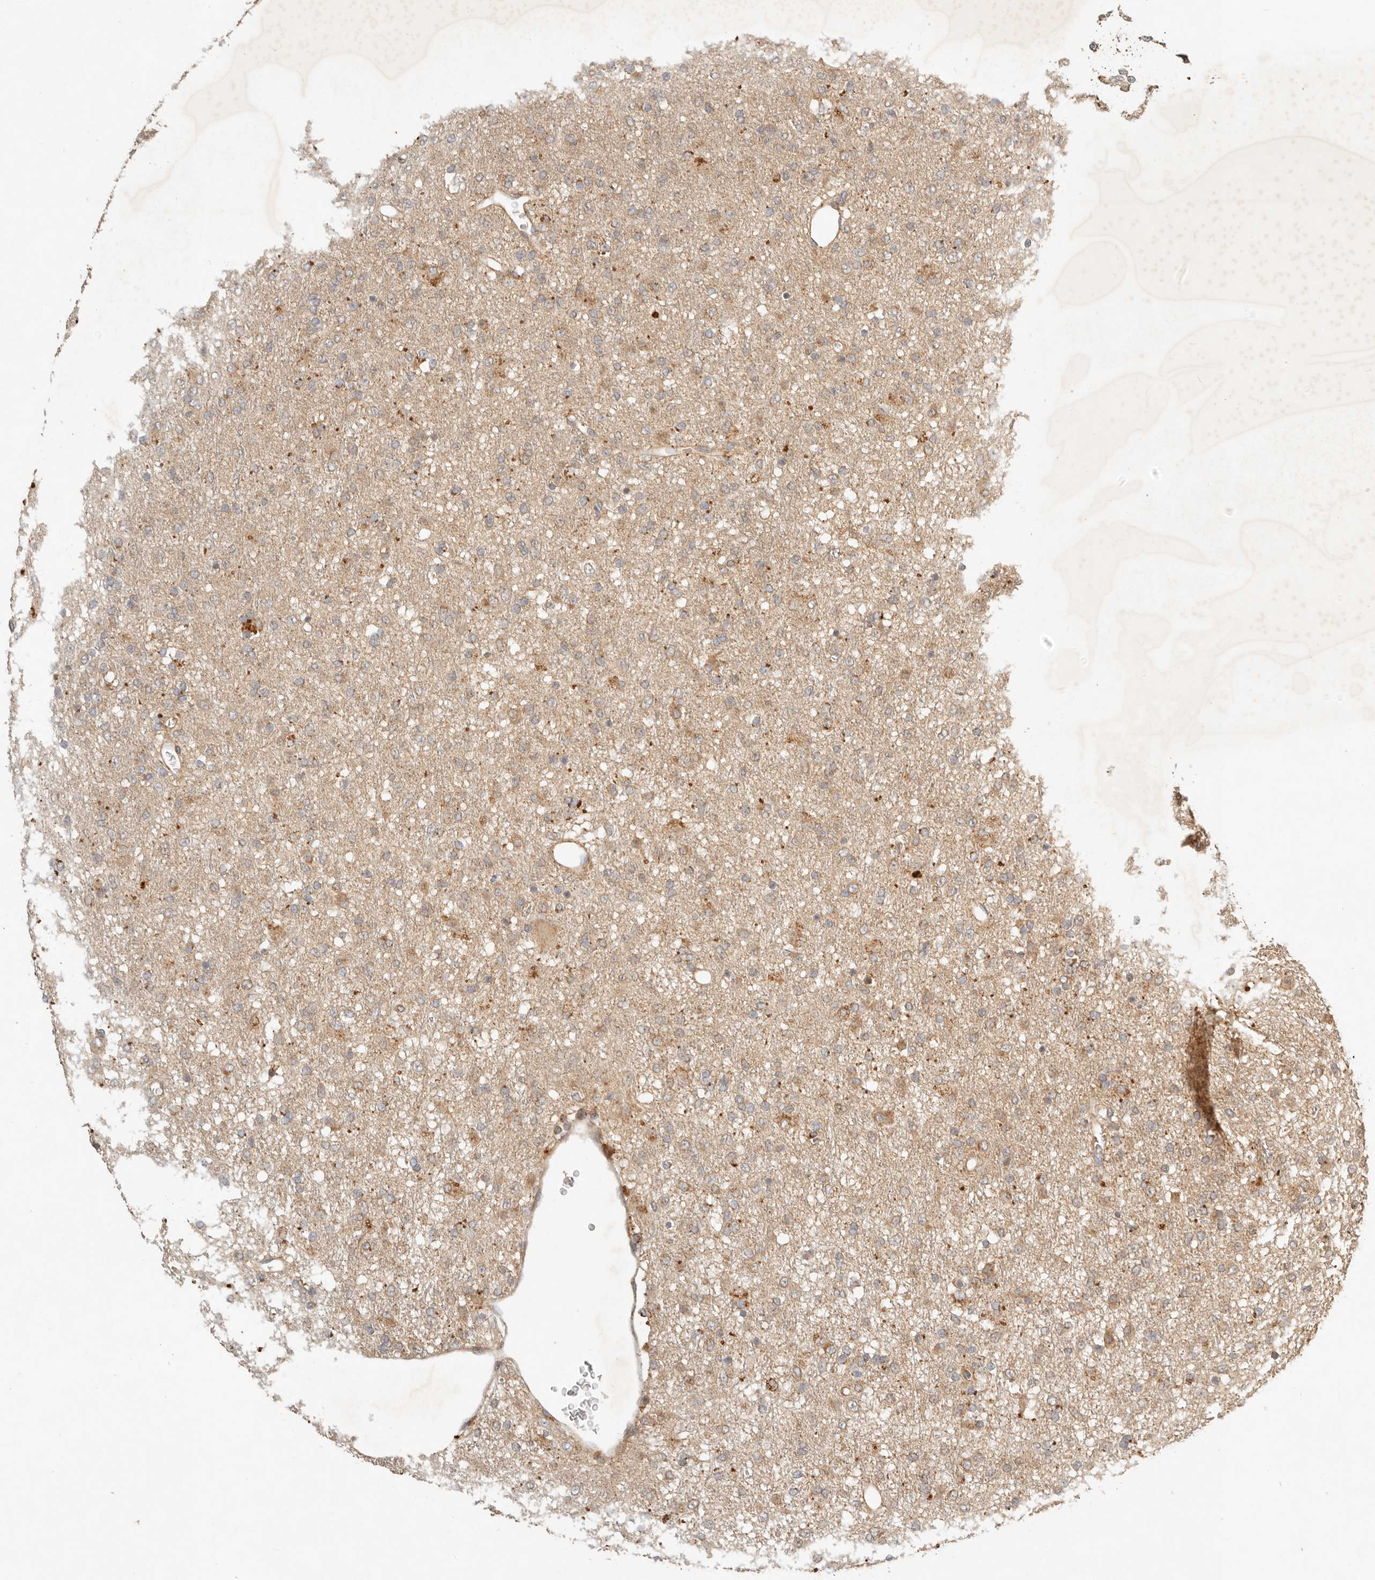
{"staining": {"intensity": "moderate", "quantity": ">75%", "location": "cytoplasmic/membranous"}, "tissue": "glioma", "cell_type": "Tumor cells", "image_type": "cancer", "snomed": [{"axis": "morphology", "description": "Glioma, malignant, Low grade"}, {"axis": "topography", "description": "Brain"}], "caption": "Malignant glioma (low-grade) tissue demonstrates moderate cytoplasmic/membranous positivity in approximately >75% of tumor cells", "gene": "CLEC4C", "patient": {"sex": "male", "age": 65}}